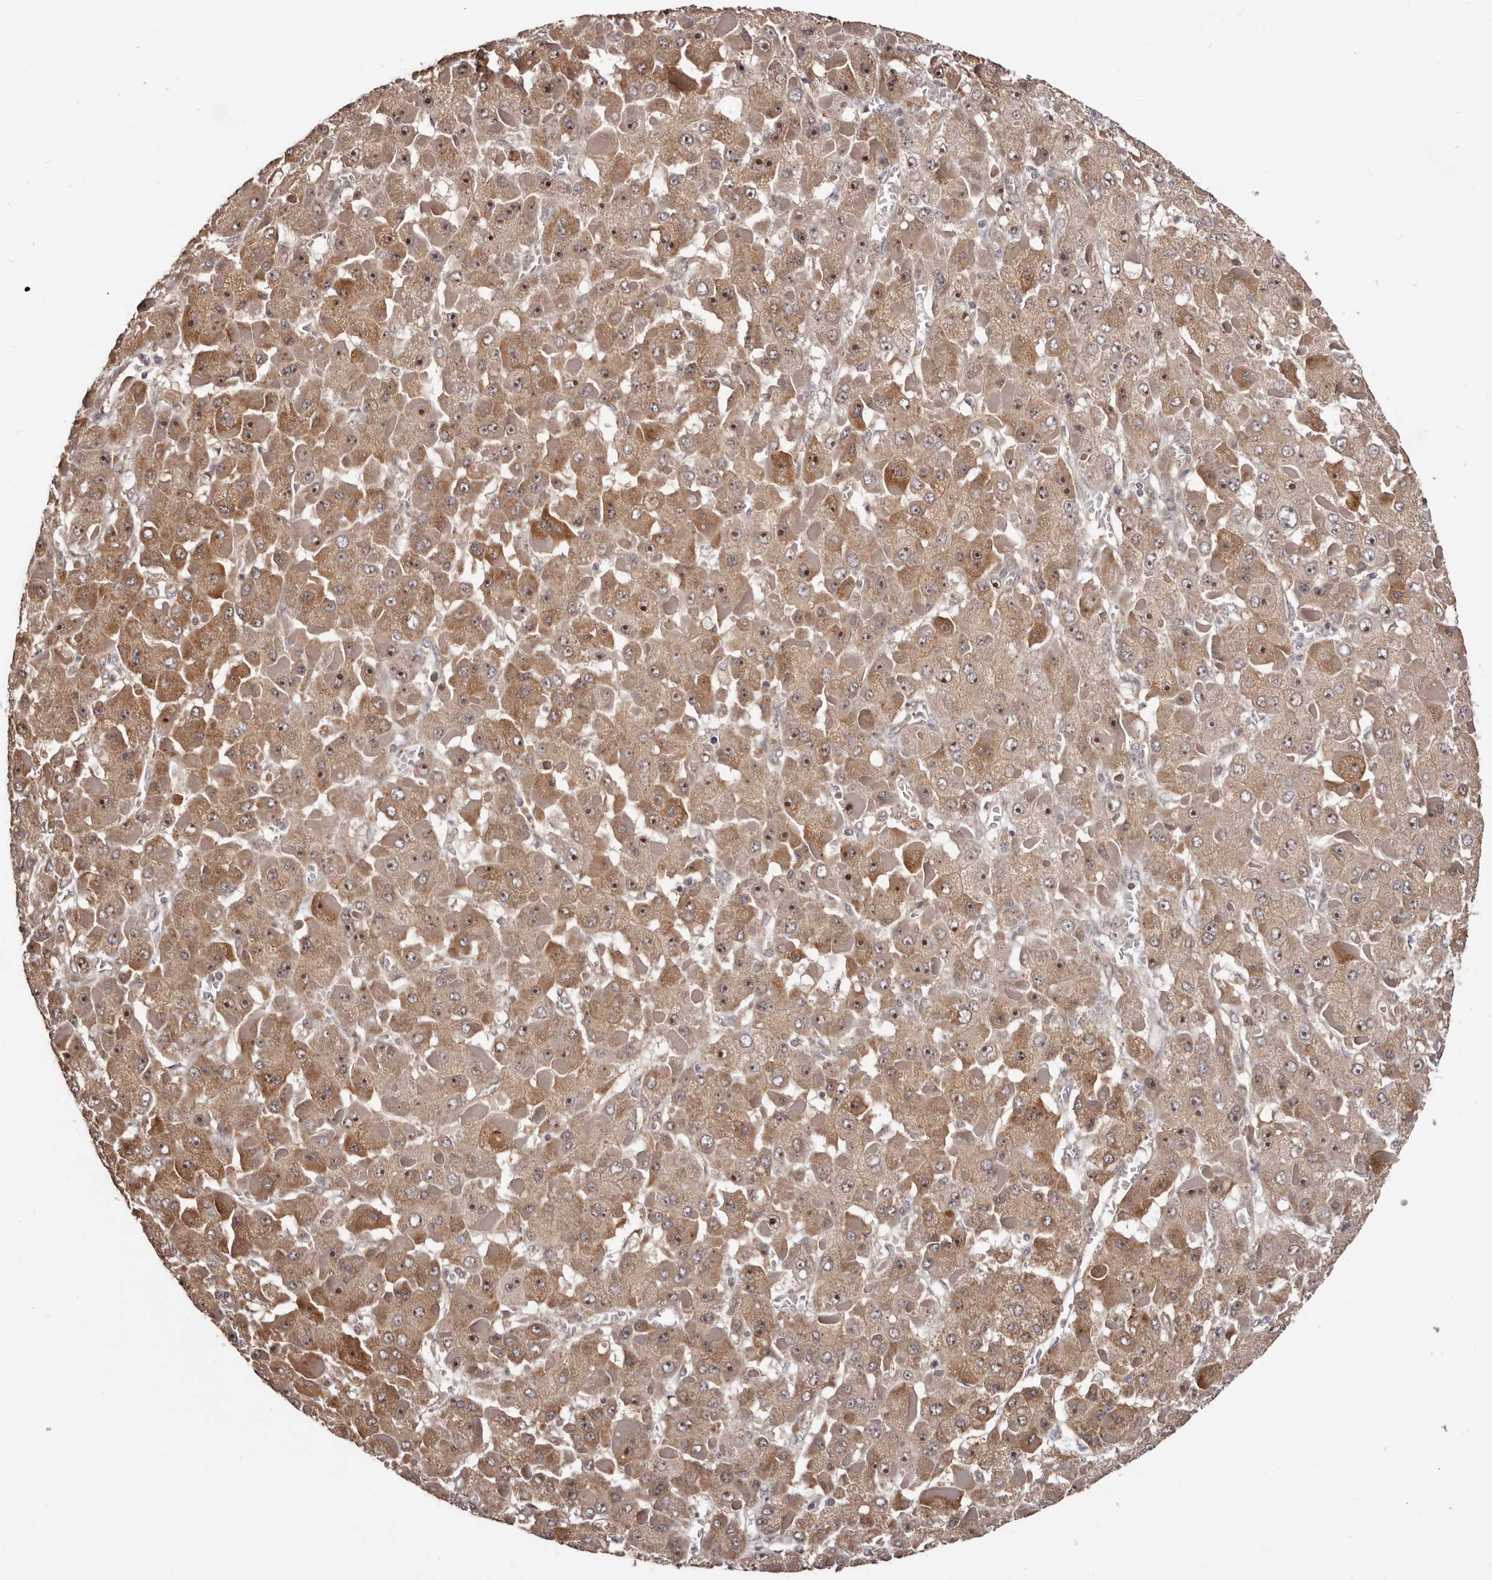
{"staining": {"intensity": "moderate", "quantity": ">75%", "location": "cytoplasmic/membranous,nuclear"}, "tissue": "liver cancer", "cell_type": "Tumor cells", "image_type": "cancer", "snomed": [{"axis": "morphology", "description": "Carcinoma, Hepatocellular, NOS"}, {"axis": "topography", "description": "Liver"}], "caption": "Protein positivity by immunohistochemistry (IHC) exhibits moderate cytoplasmic/membranous and nuclear positivity in about >75% of tumor cells in liver cancer (hepatocellular carcinoma).", "gene": "NOL12", "patient": {"sex": "female", "age": 73}}